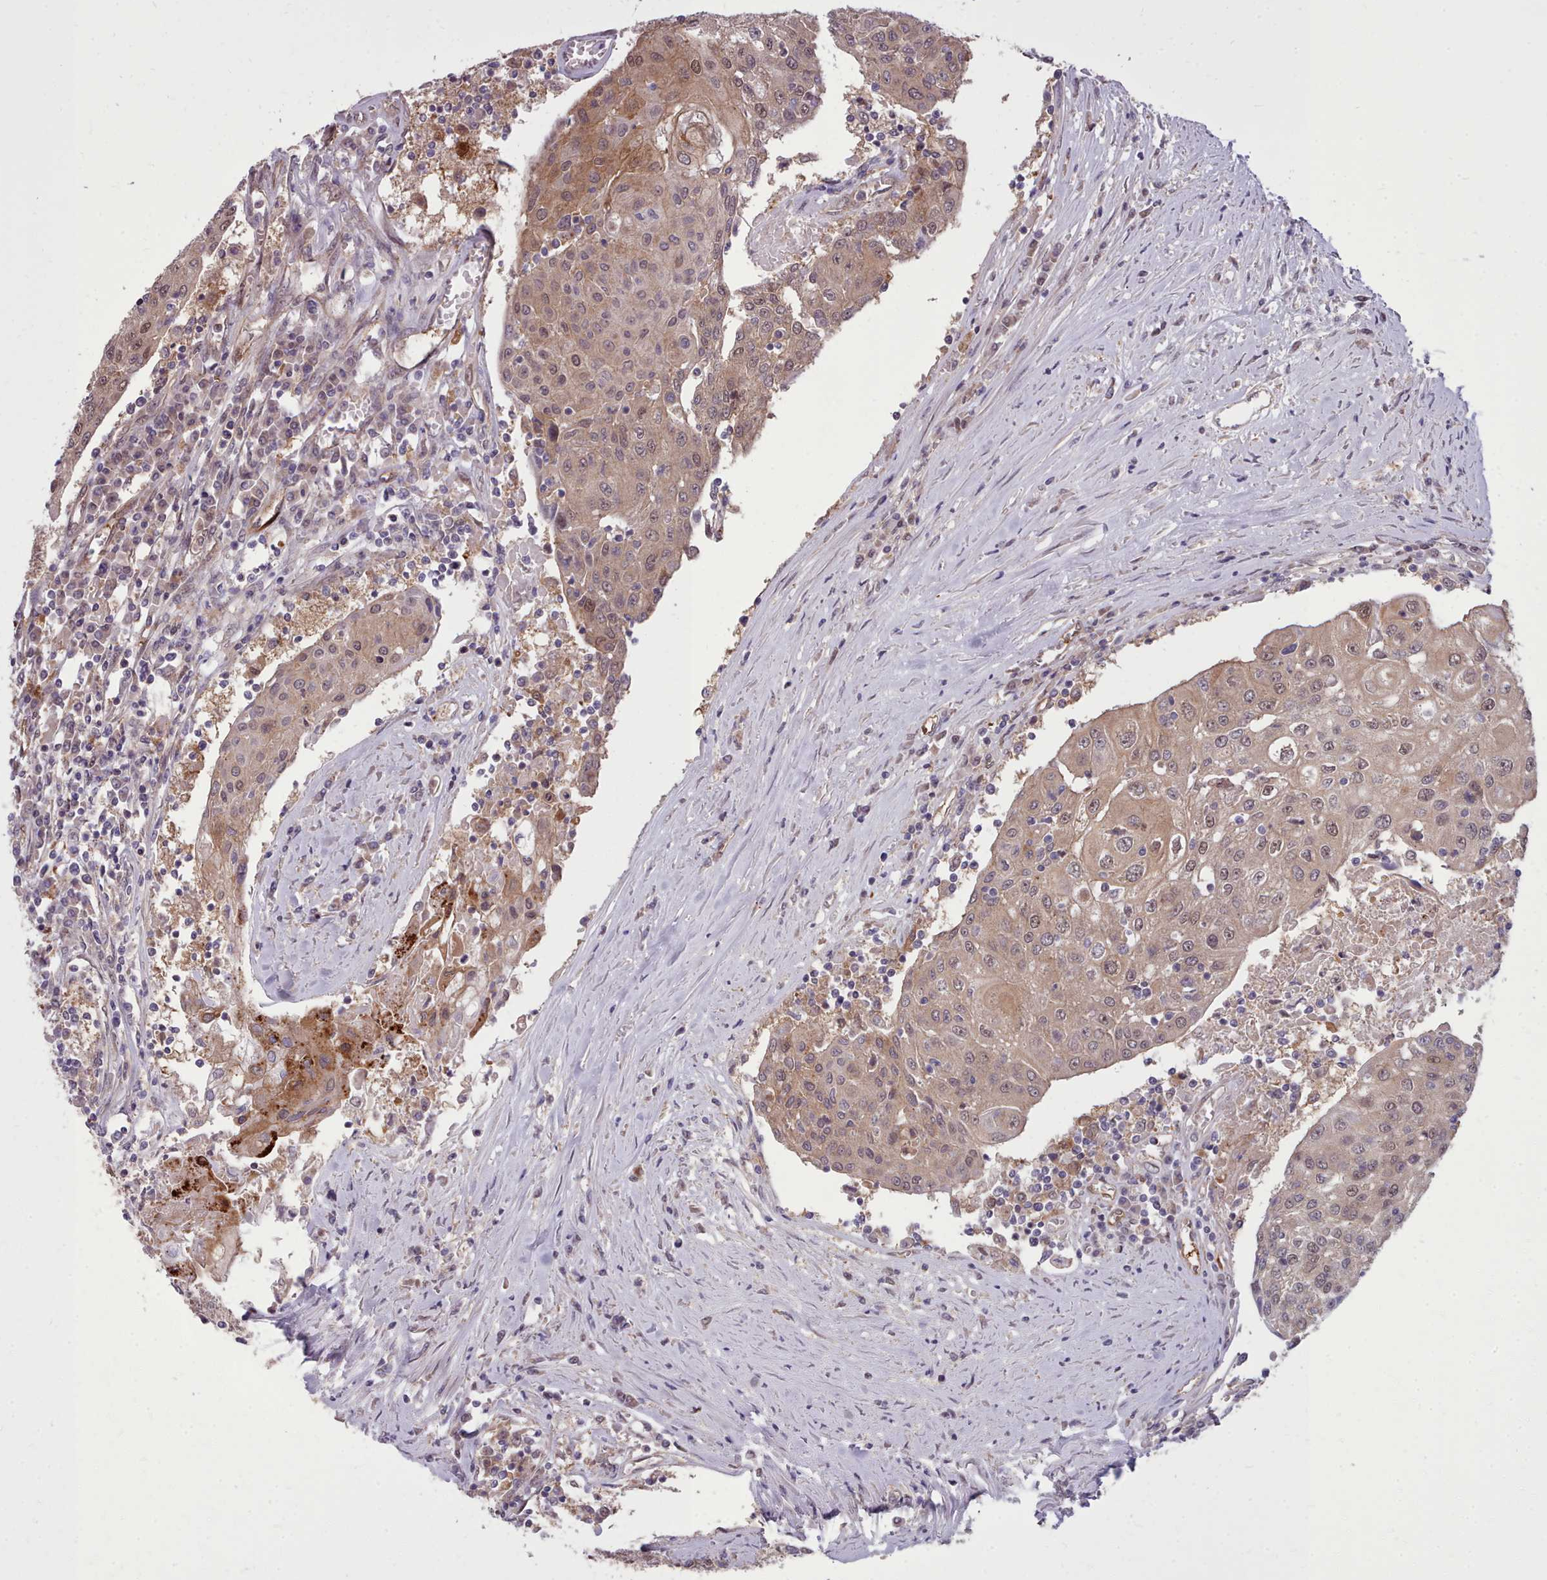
{"staining": {"intensity": "moderate", "quantity": "<25%", "location": "cytoplasmic/membranous"}, "tissue": "urothelial cancer", "cell_type": "Tumor cells", "image_type": "cancer", "snomed": [{"axis": "morphology", "description": "Urothelial carcinoma, High grade"}, {"axis": "topography", "description": "Urinary bladder"}], "caption": "A histopathology image of urothelial cancer stained for a protein shows moderate cytoplasmic/membranous brown staining in tumor cells.", "gene": "AHCY", "patient": {"sex": "female", "age": 85}}